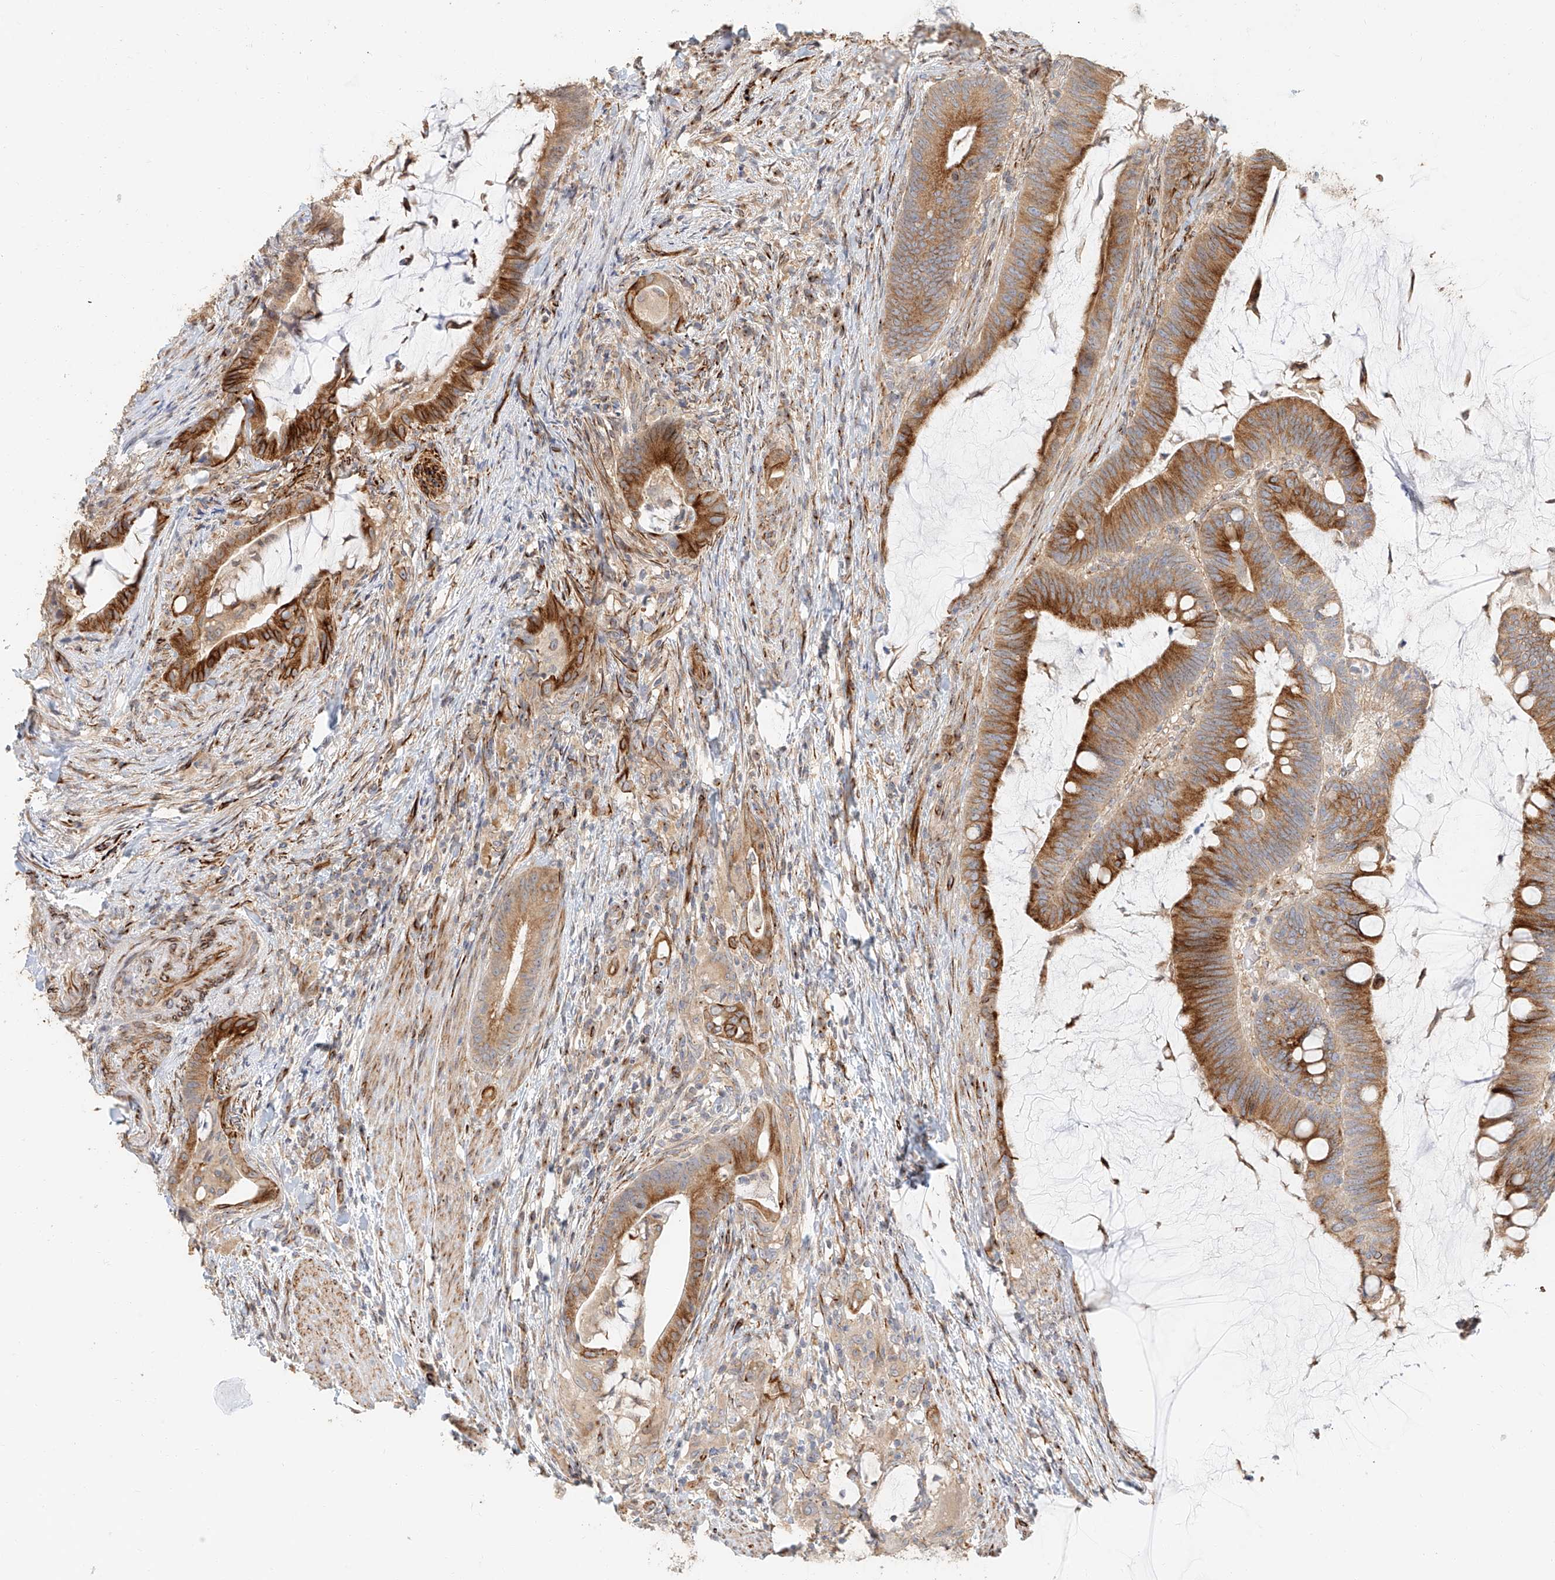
{"staining": {"intensity": "moderate", "quantity": ">75%", "location": "cytoplasmic/membranous"}, "tissue": "colorectal cancer", "cell_type": "Tumor cells", "image_type": "cancer", "snomed": [{"axis": "morphology", "description": "Adenocarcinoma, NOS"}, {"axis": "topography", "description": "Colon"}], "caption": "About >75% of tumor cells in colorectal cancer exhibit moderate cytoplasmic/membranous protein positivity as visualized by brown immunohistochemical staining.", "gene": "NAP1L1", "patient": {"sex": "female", "age": 66}}